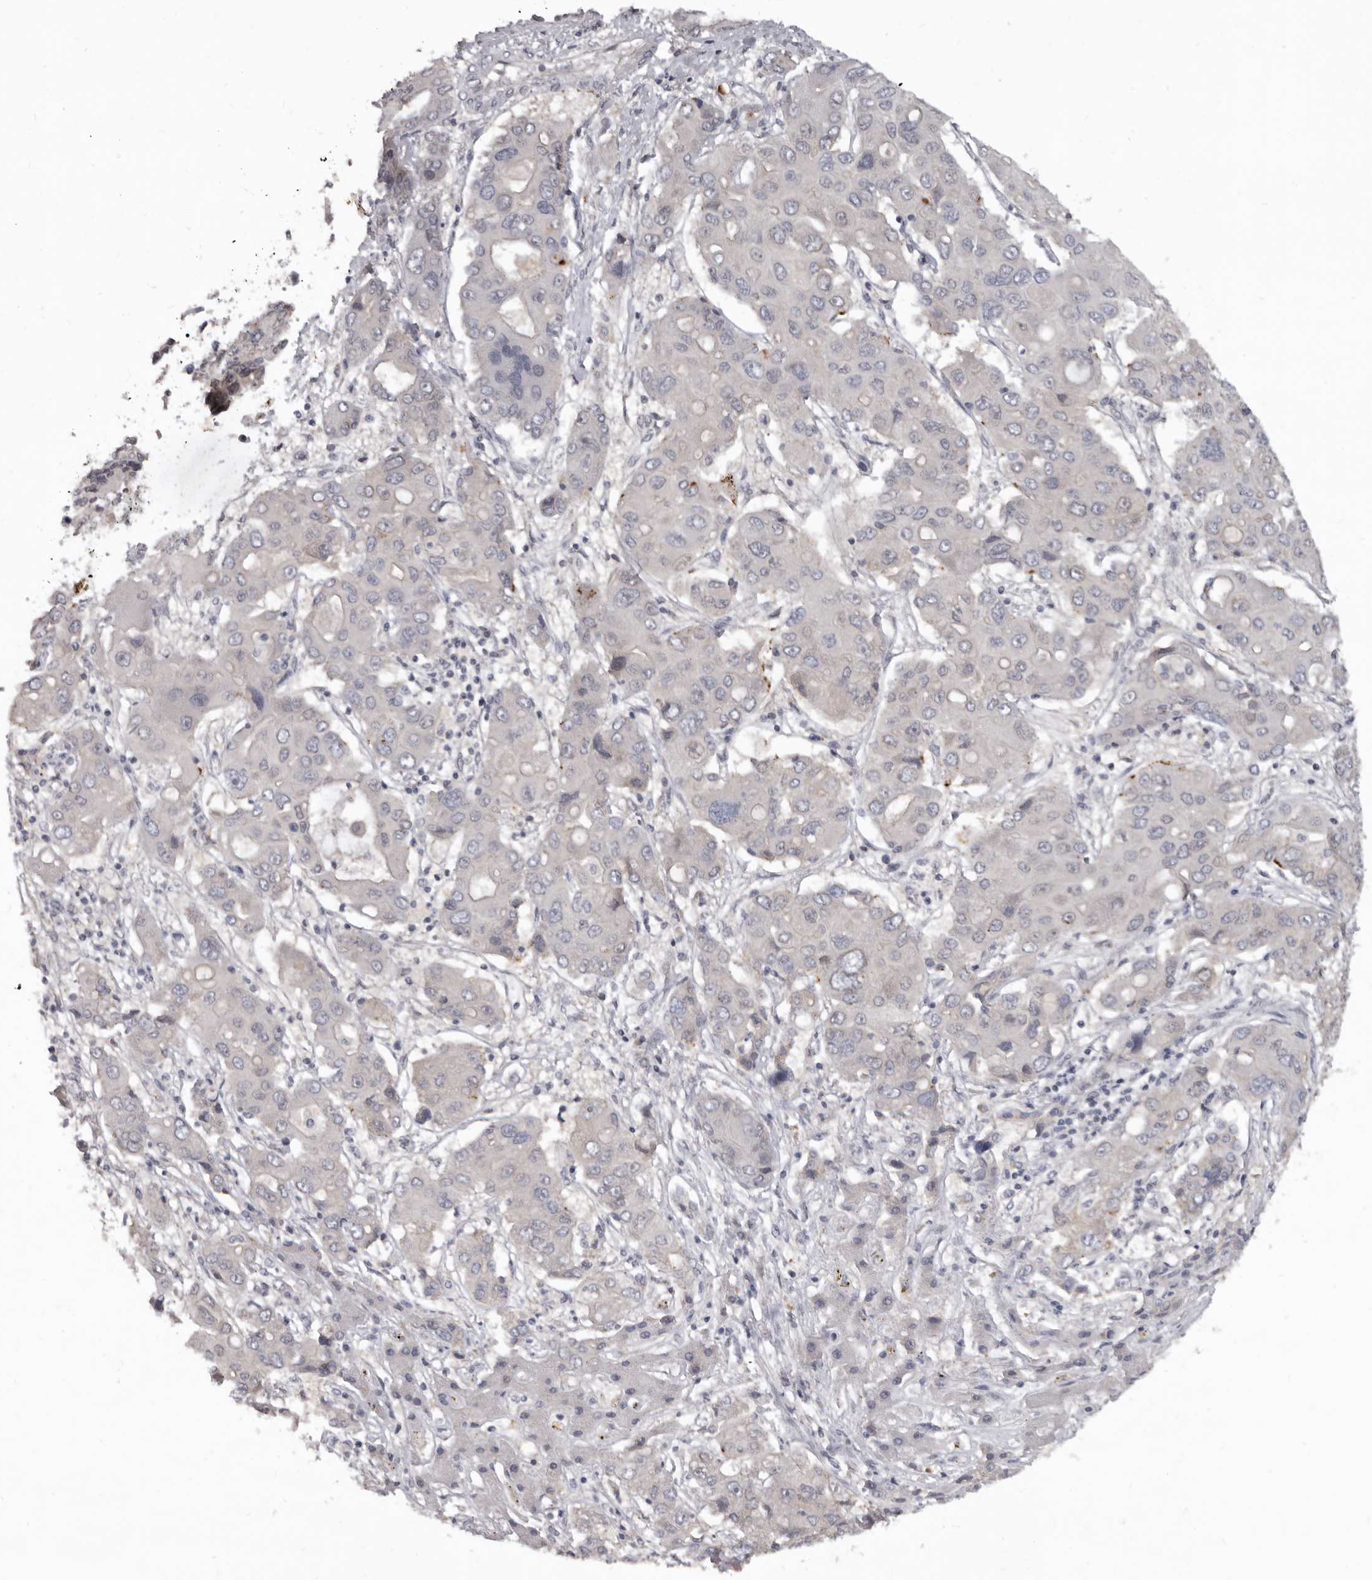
{"staining": {"intensity": "negative", "quantity": "none", "location": "none"}, "tissue": "liver cancer", "cell_type": "Tumor cells", "image_type": "cancer", "snomed": [{"axis": "morphology", "description": "Cholangiocarcinoma"}, {"axis": "topography", "description": "Liver"}], "caption": "The micrograph displays no significant expression in tumor cells of liver cancer.", "gene": "SULT1E1", "patient": {"sex": "male", "age": 67}}